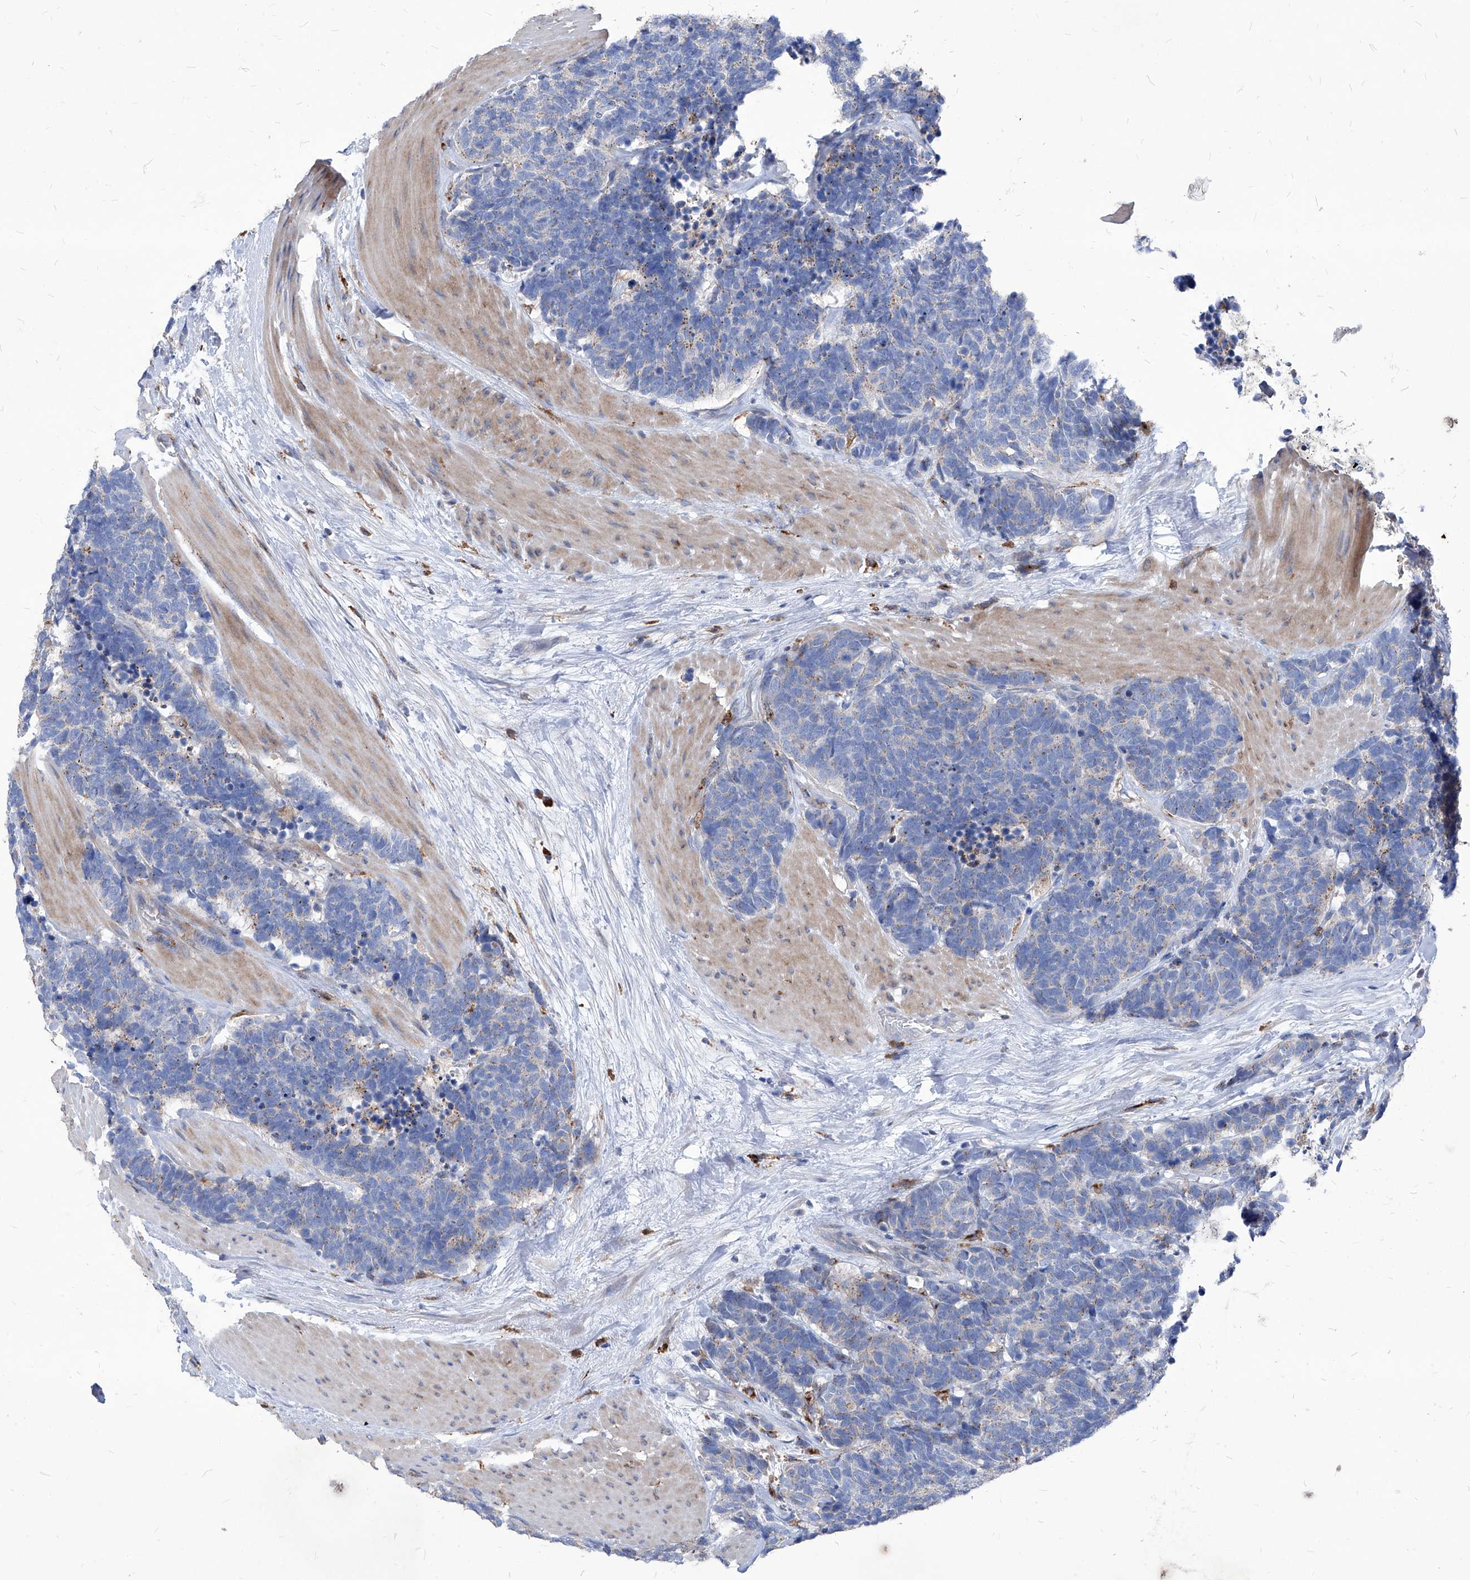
{"staining": {"intensity": "weak", "quantity": "25%-75%", "location": "cytoplasmic/membranous"}, "tissue": "carcinoid", "cell_type": "Tumor cells", "image_type": "cancer", "snomed": [{"axis": "morphology", "description": "Carcinoma, NOS"}, {"axis": "morphology", "description": "Carcinoid, malignant, NOS"}, {"axis": "topography", "description": "Urinary bladder"}], "caption": "Human carcinoma stained for a protein (brown) exhibits weak cytoplasmic/membranous positive positivity in about 25%-75% of tumor cells.", "gene": "UBOX5", "patient": {"sex": "male", "age": 57}}